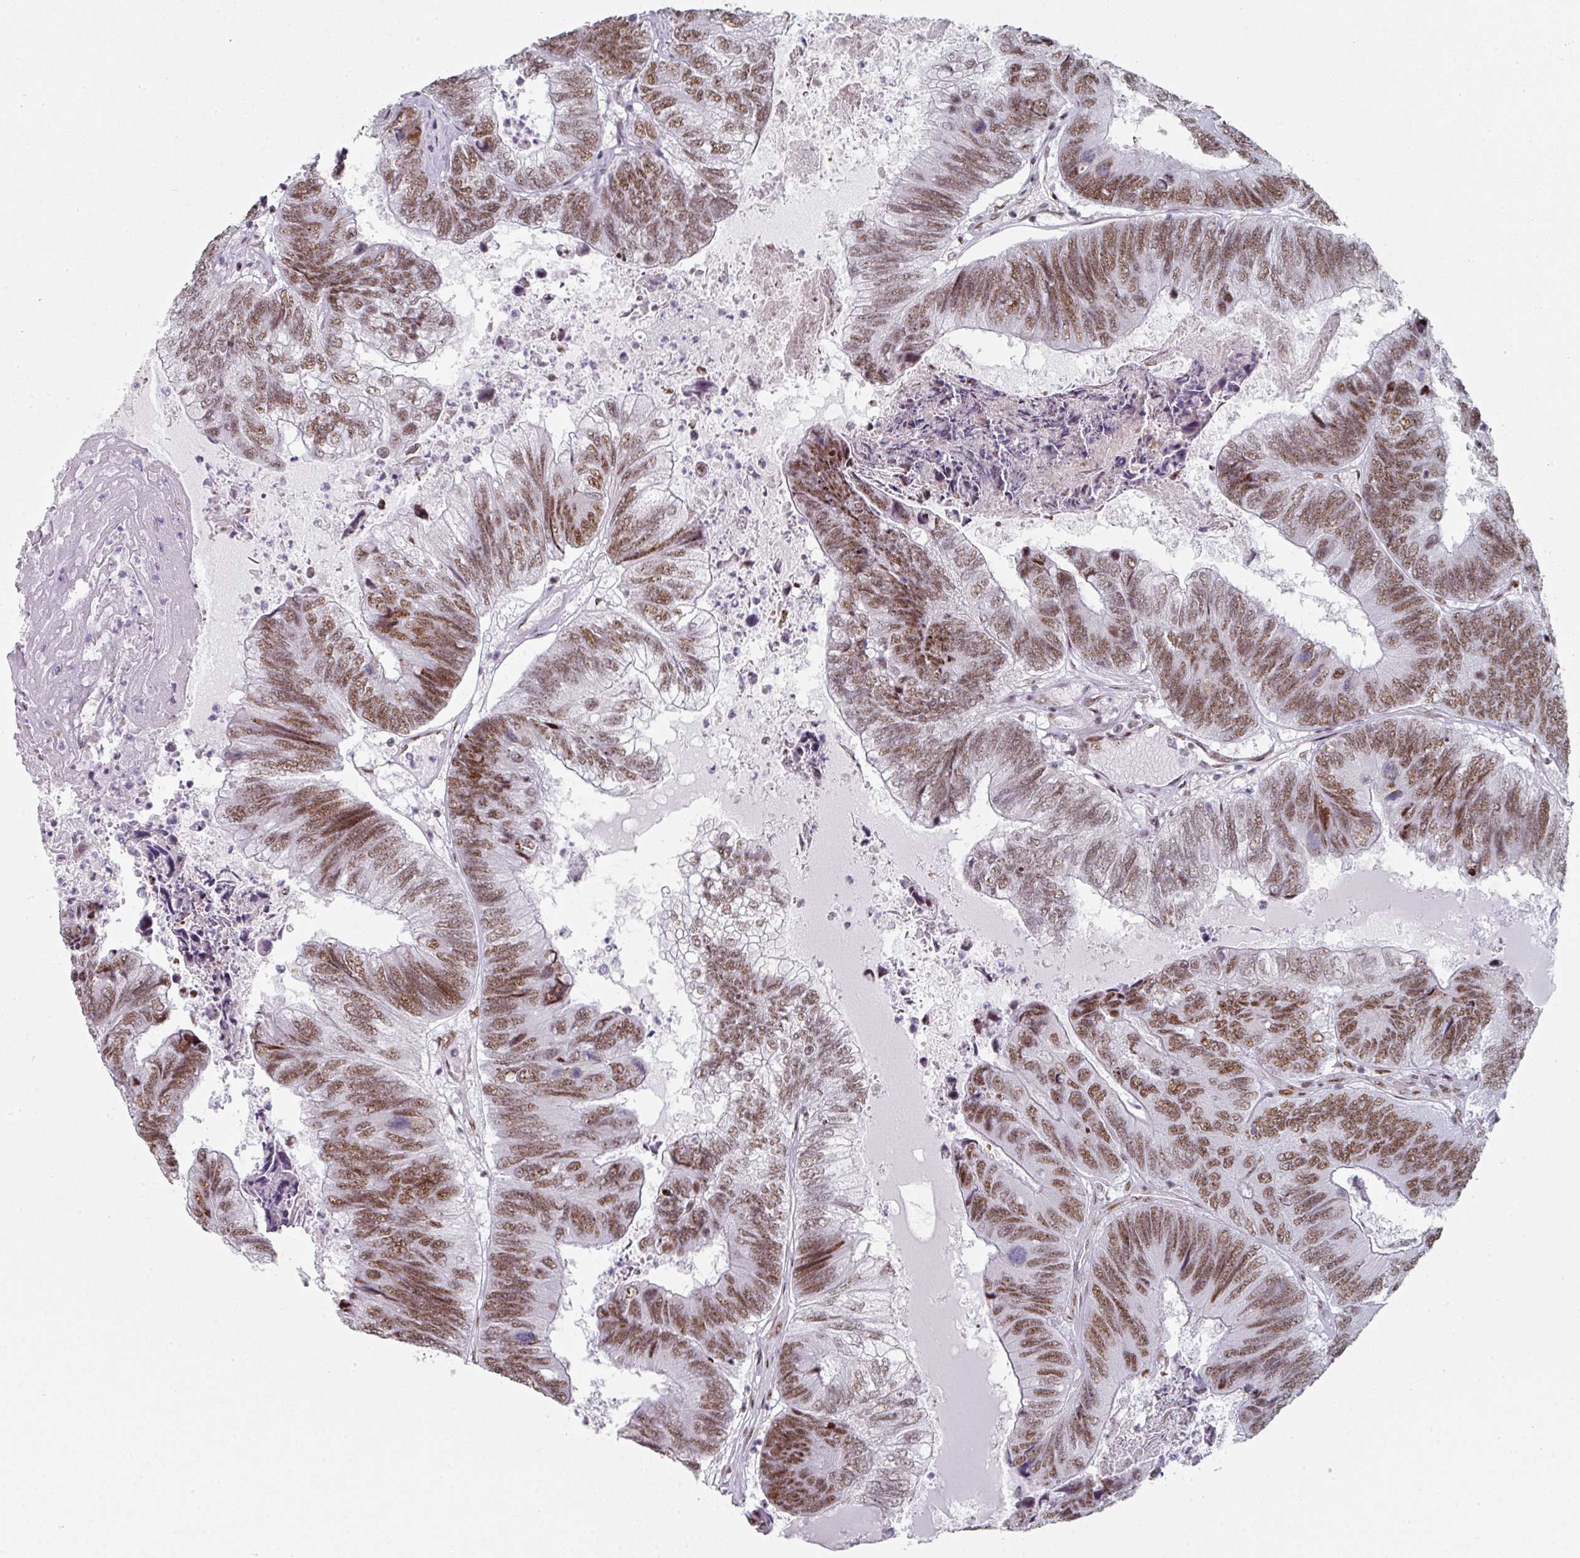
{"staining": {"intensity": "moderate", "quantity": ">75%", "location": "nuclear"}, "tissue": "colorectal cancer", "cell_type": "Tumor cells", "image_type": "cancer", "snomed": [{"axis": "morphology", "description": "Adenocarcinoma, NOS"}, {"axis": "topography", "description": "Colon"}], "caption": "The image demonstrates a brown stain indicating the presence of a protein in the nuclear of tumor cells in colorectal cancer (adenocarcinoma).", "gene": "SF3B5", "patient": {"sex": "female", "age": 67}}